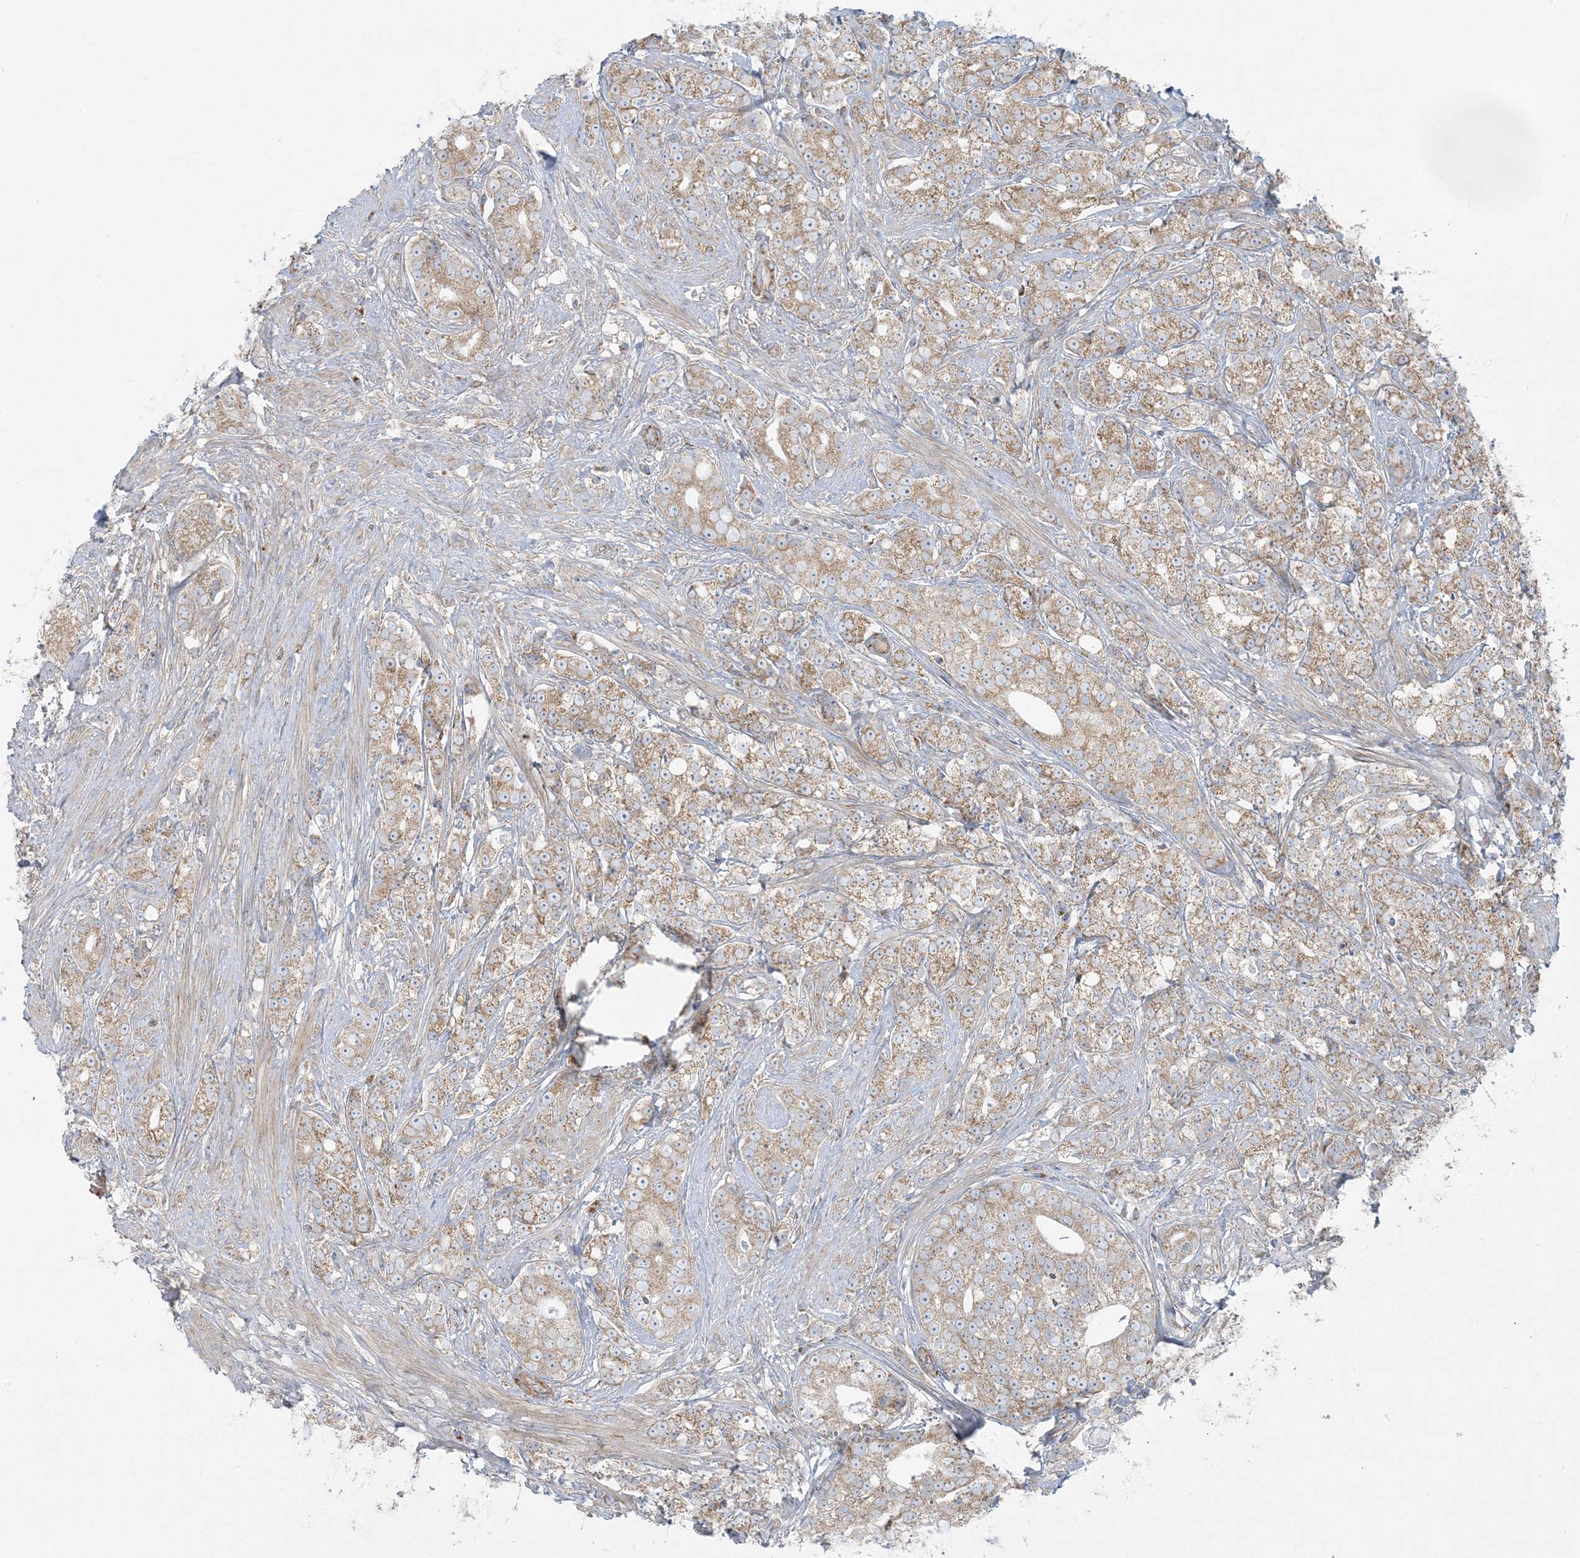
{"staining": {"intensity": "moderate", "quantity": "25%-75%", "location": "cytoplasmic/membranous"}, "tissue": "prostate cancer", "cell_type": "Tumor cells", "image_type": "cancer", "snomed": [{"axis": "morphology", "description": "Adenocarcinoma, High grade"}, {"axis": "topography", "description": "Prostate"}], "caption": "The photomicrograph shows staining of prostate cancer, revealing moderate cytoplasmic/membranous protein staining (brown color) within tumor cells.", "gene": "PIK3R4", "patient": {"sex": "male", "age": 69}}